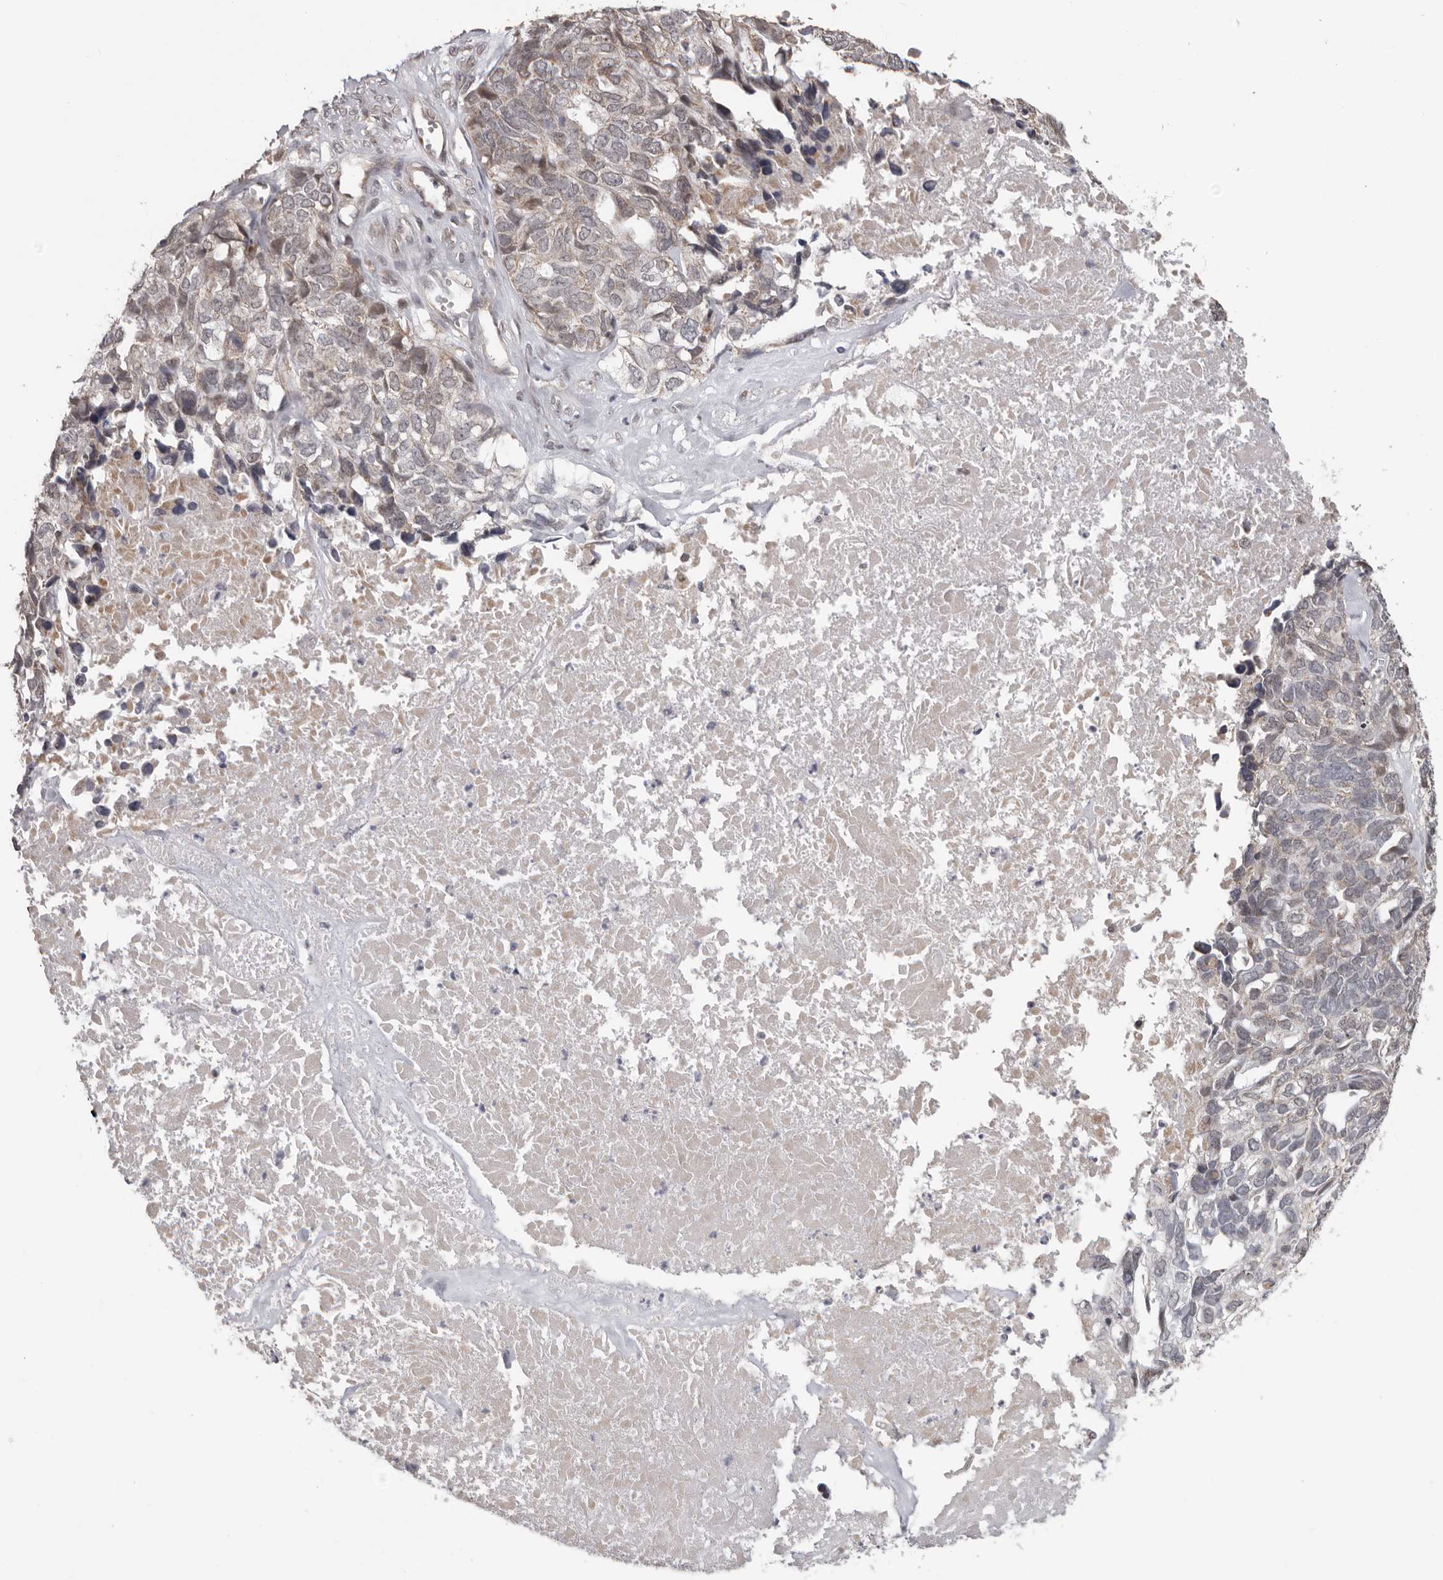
{"staining": {"intensity": "weak", "quantity": "<25%", "location": "cytoplasmic/membranous"}, "tissue": "ovarian cancer", "cell_type": "Tumor cells", "image_type": "cancer", "snomed": [{"axis": "morphology", "description": "Cystadenocarcinoma, serous, NOS"}, {"axis": "topography", "description": "Ovary"}], "caption": "An immunohistochemistry photomicrograph of serous cystadenocarcinoma (ovarian) is shown. There is no staining in tumor cells of serous cystadenocarcinoma (ovarian). (Stains: DAB (3,3'-diaminobenzidine) immunohistochemistry (IHC) with hematoxylin counter stain, Microscopy: brightfield microscopy at high magnification).", "gene": "MOGAT2", "patient": {"sex": "female", "age": 79}}